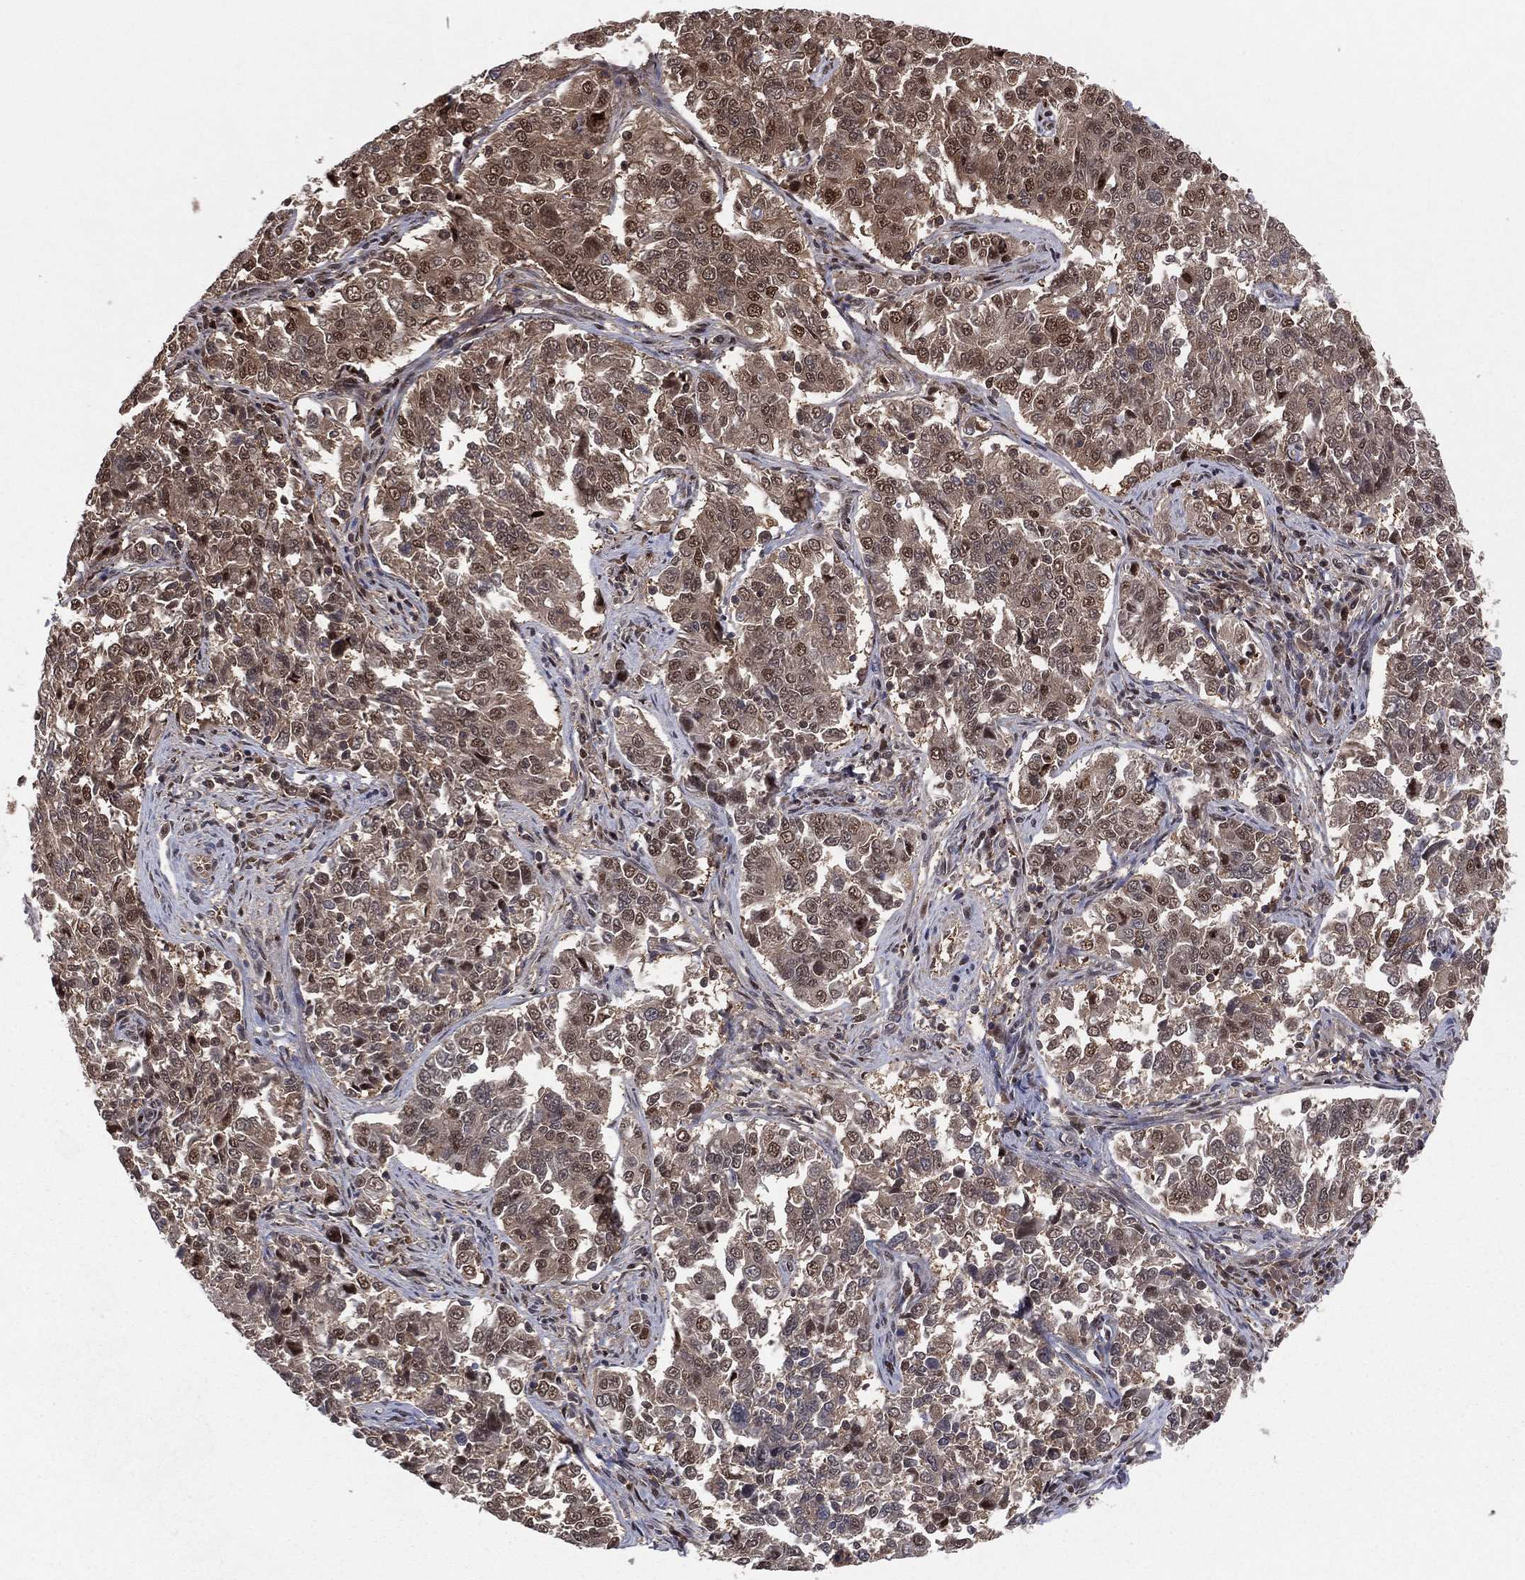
{"staining": {"intensity": "moderate", "quantity": ">75%", "location": "cytoplasmic/membranous,nuclear"}, "tissue": "endometrial cancer", "cell_type": "Tumor cells", "image_type": "cancer", "snomed": [{"axis": "morphology", "description": "Adenocarcinoma, NOS"}, {"axis": "topography", "description": "Endometrium"}], "caption": "Immunohistochemistry micrograph of endometrial adenocarcinoma stained for a protein (brown), which reveals medium levels of moderate cytoplasmic/membranous and nuclear staining in about >75% of tumor cells.", "gene": "ICOSLG", "patient": {"sex": "female", "age": 43}}